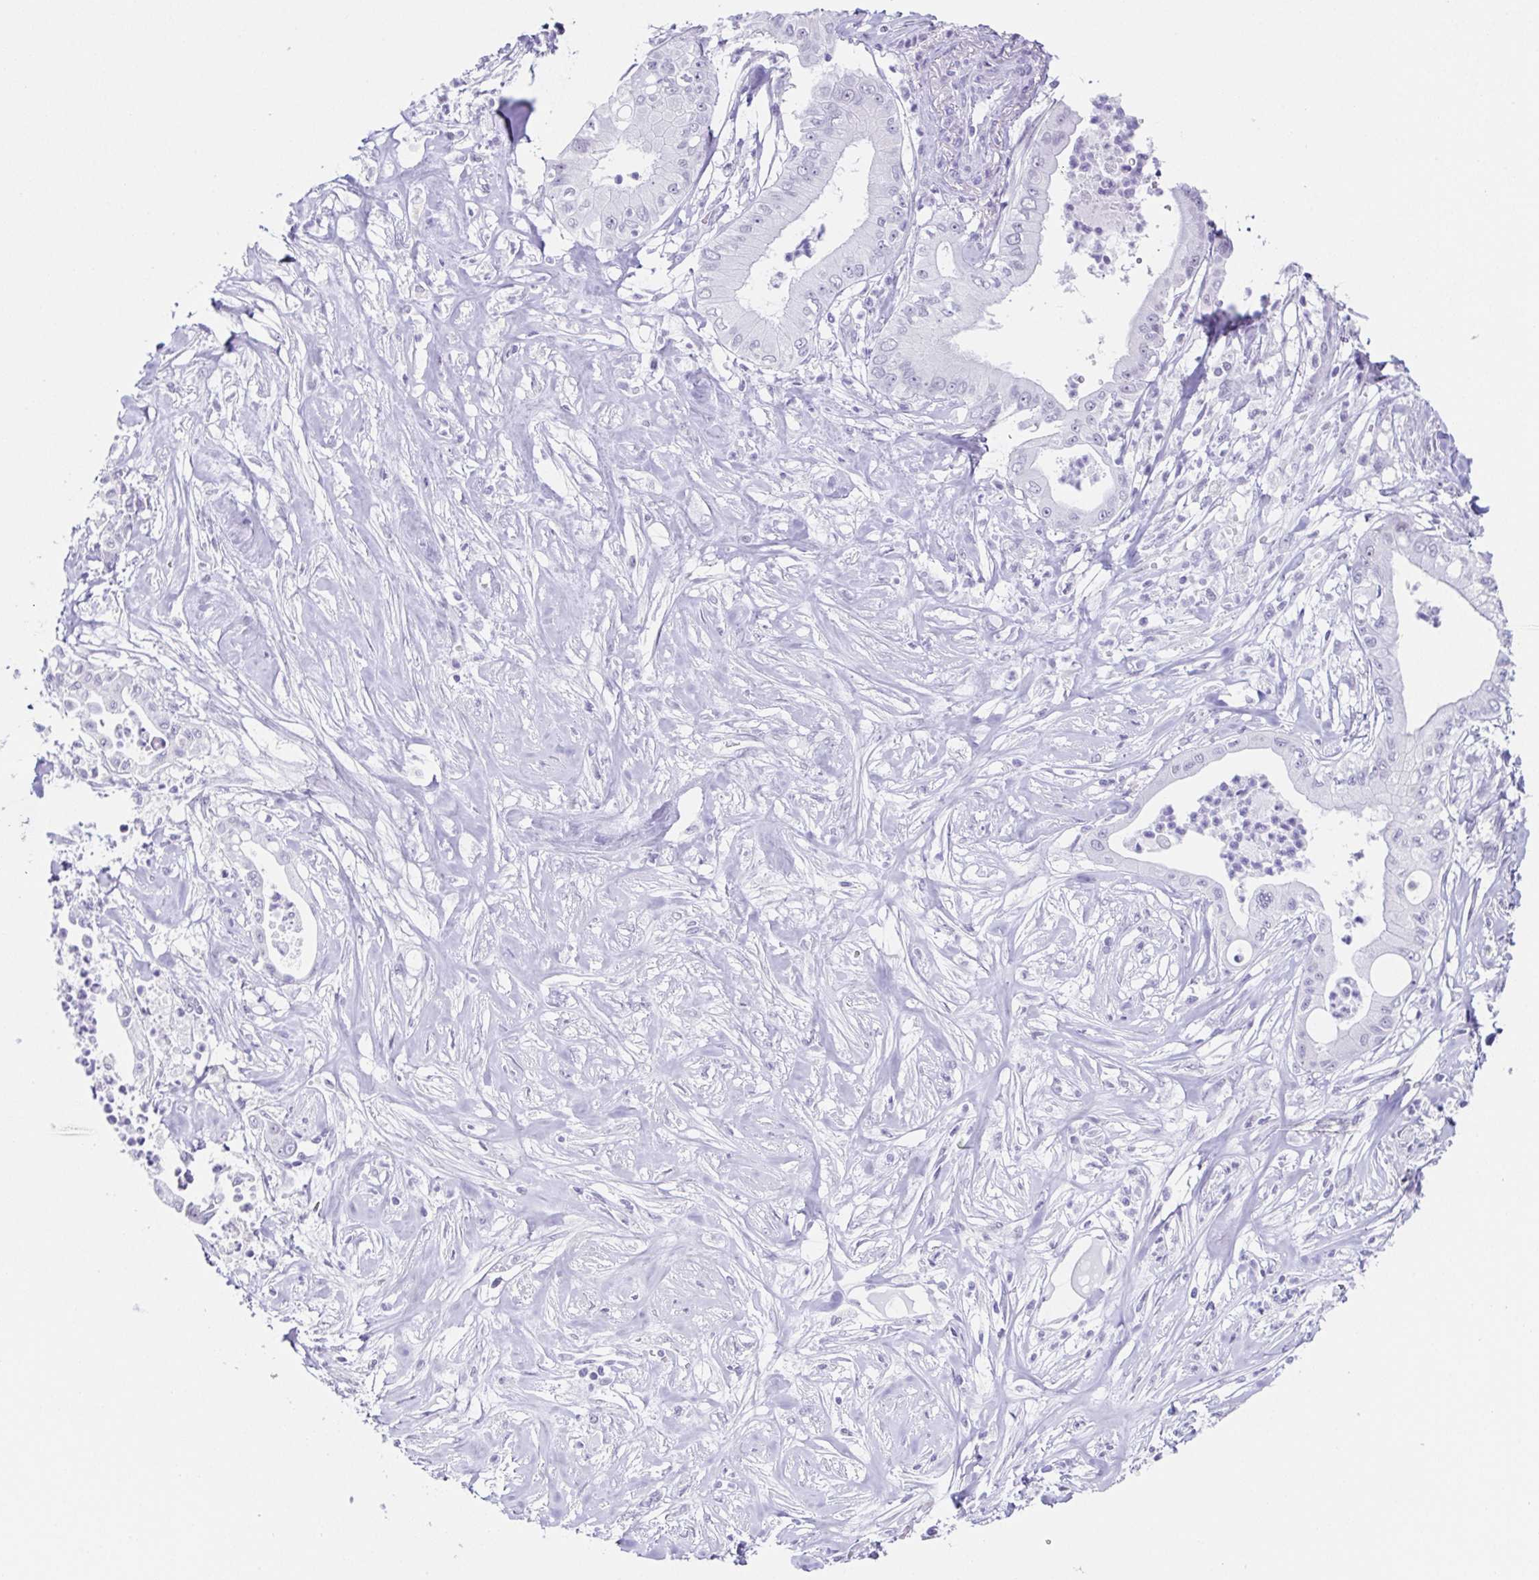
{"staining": {"intensity": "negative", "quantity": "none", "location": "none"}, "tissue": "pancreatic cancer", "cell_type": "Tumor cells", "image_type": "cancer", "snomed": [{"axis": "morphology", "description": "Adenocarcinoma, NOS"}, {"axis": "topography", "description": "Pancreas"}], "caption": "A micrograph of human adenocarcinoma (pancreatic) is negative for staining in tumor cells. The staining is performed using DAB (3,3'-diaminobenzidine) brown chromogen with nuclei counter-stained in using hematoxylin.", "gene": "ESX1", "patient": {"sex": "male", "age": 71}}